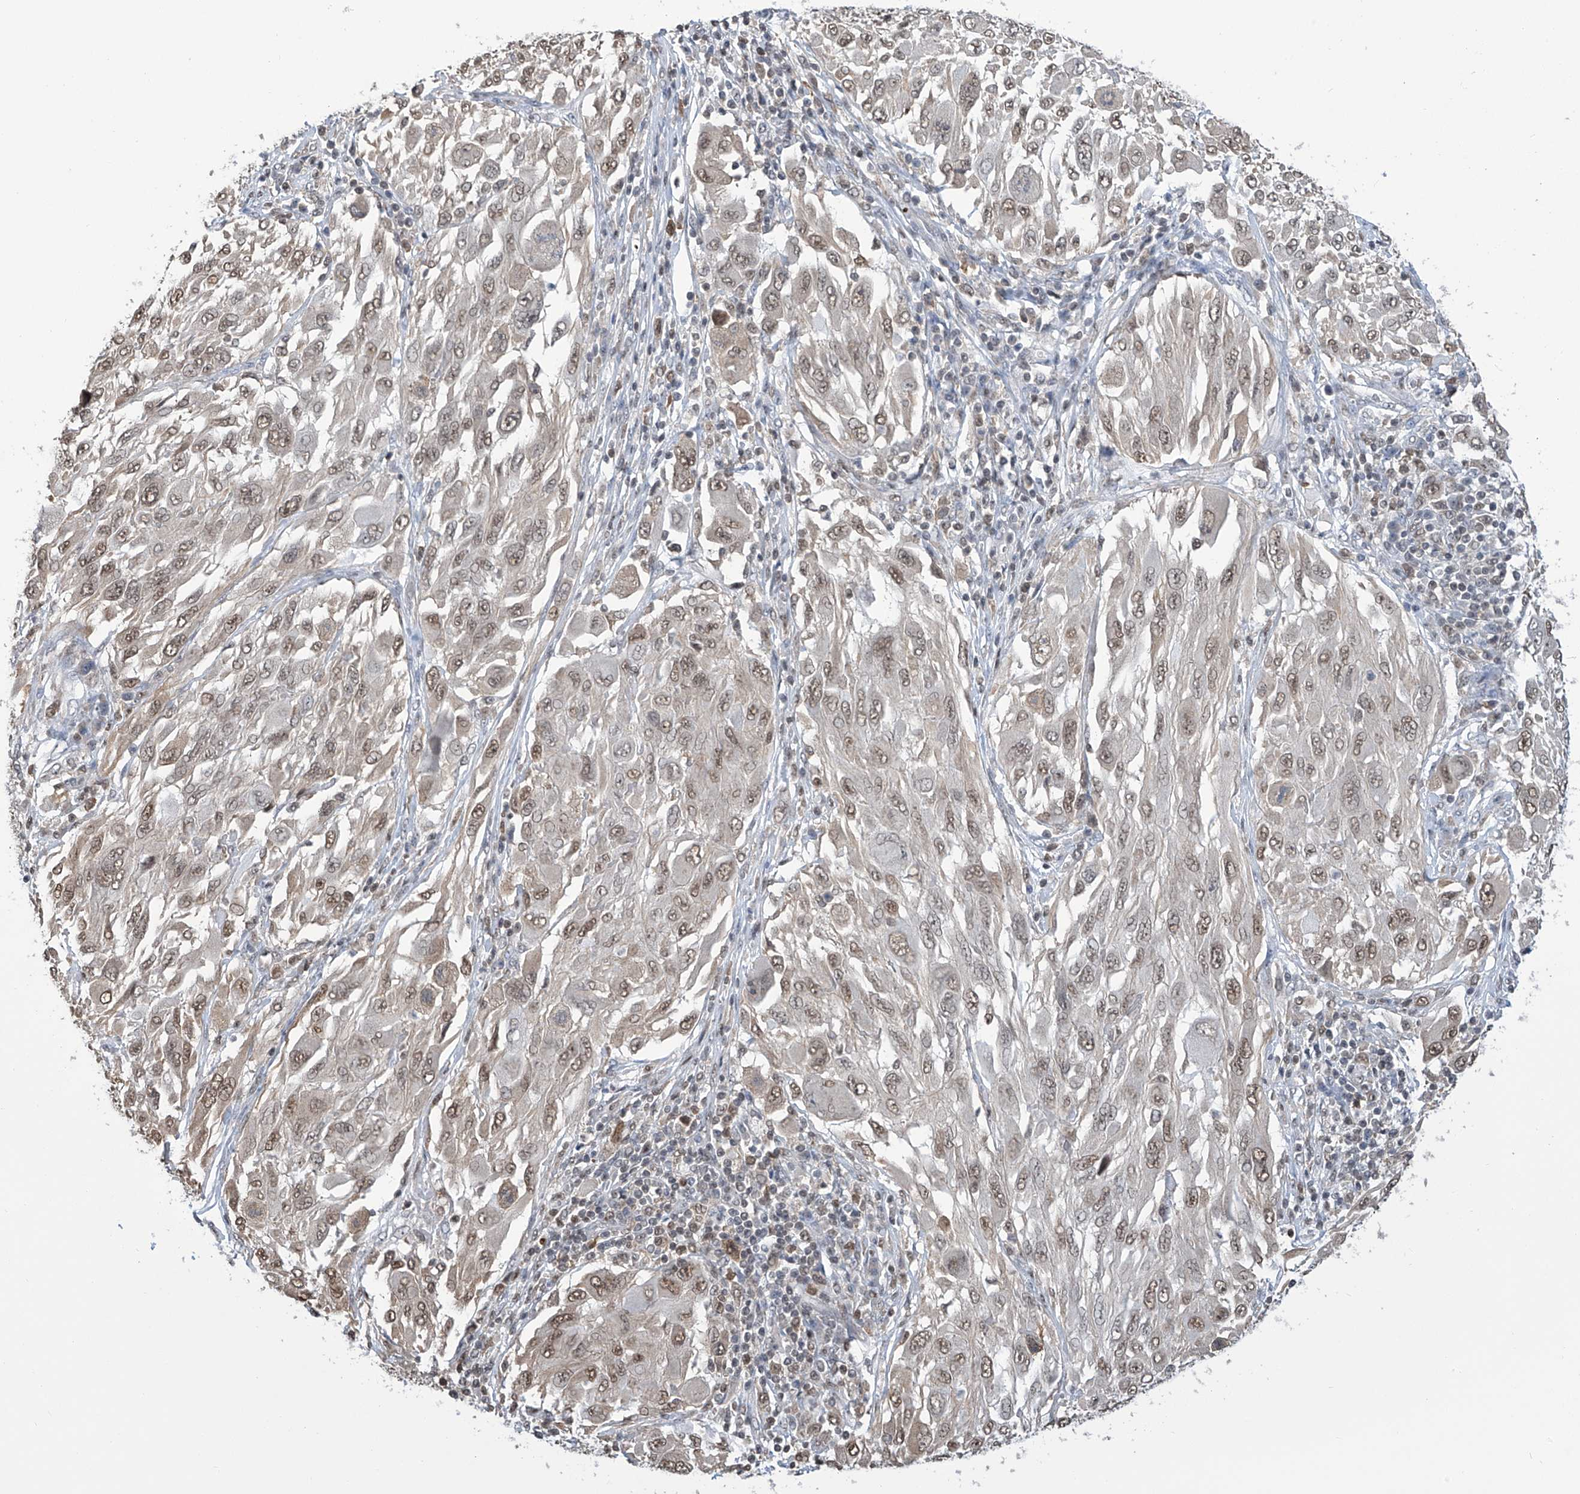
{"staining": {"intensity": "weak", "quantity": ">75%", "location": "nuclear"}, "tissue": "melanoma", "cell_type": "Tumor cells", "image_type": "cancer", "snomed": [{"axis": "morphology", "description": "Malignant melanoma, NOS"}, {"axis": "topography", "description": "Skin"}], "caption": "This image shows immunohistochemistry (IHC) staining of melanoma, with low weak nuclear expression in approximately >75% of tumor cells.", "gene": "SREBF2", "patient": {"sex": "female", "age": 91}}